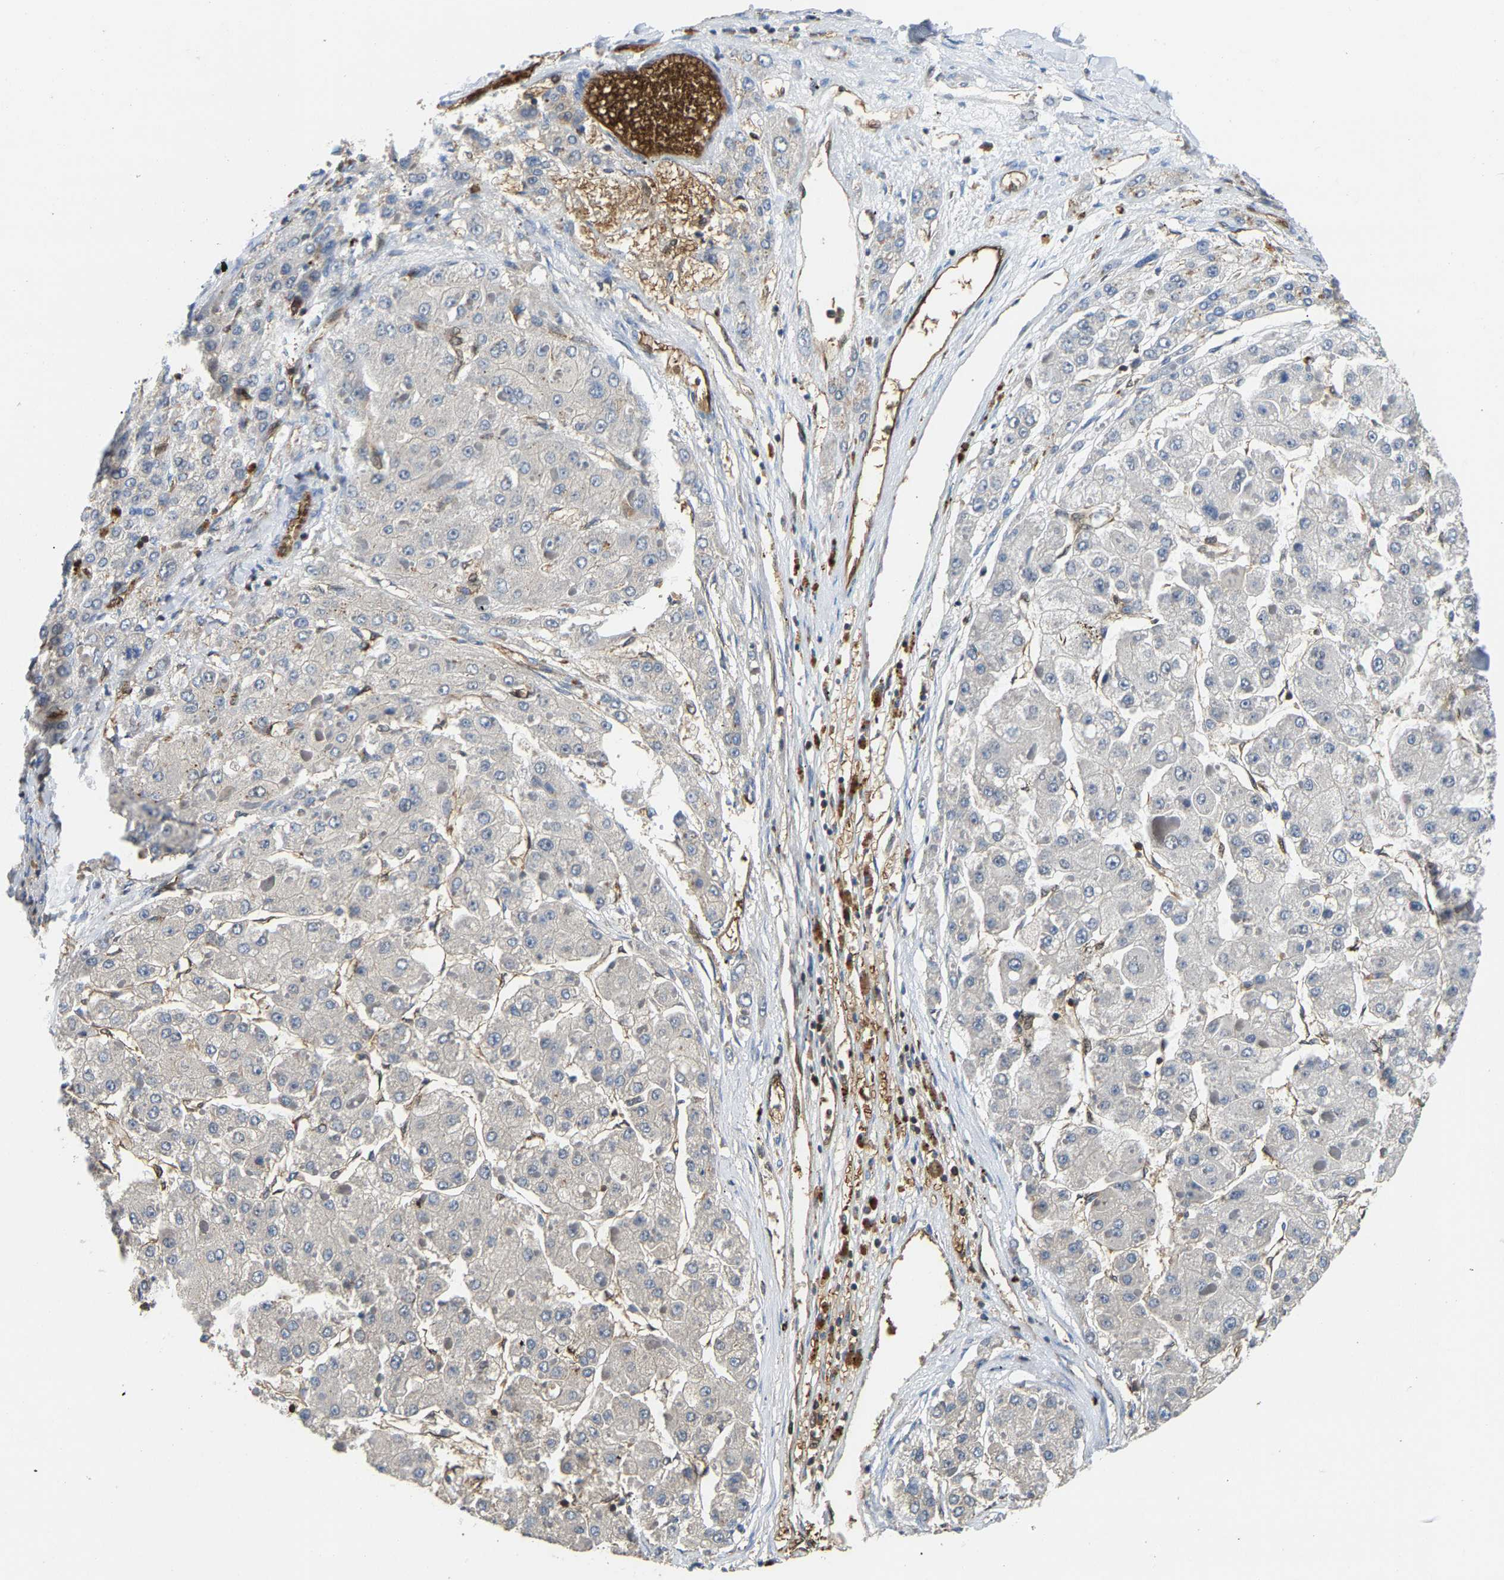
{"staining": {"intensity": "negative", "quantity": "none", "location": "none"}, "tissue": "liver cancer", "cell_type": "Tumor cells", "image_type": "cancer", "snomed": [{"axis": "morphology", "description": "Carcinoma, Hepatocellular, NOS"}, {"axis": "topography", "description": "Liver"}], "caption": "IHC photomicrograph of neoplastic tissue: human liver cancer stained with DAB displays no significant protein expression in tumor cells.", "gene": "GIMAP7", "patient": {"sex": "female", "age": 73}}